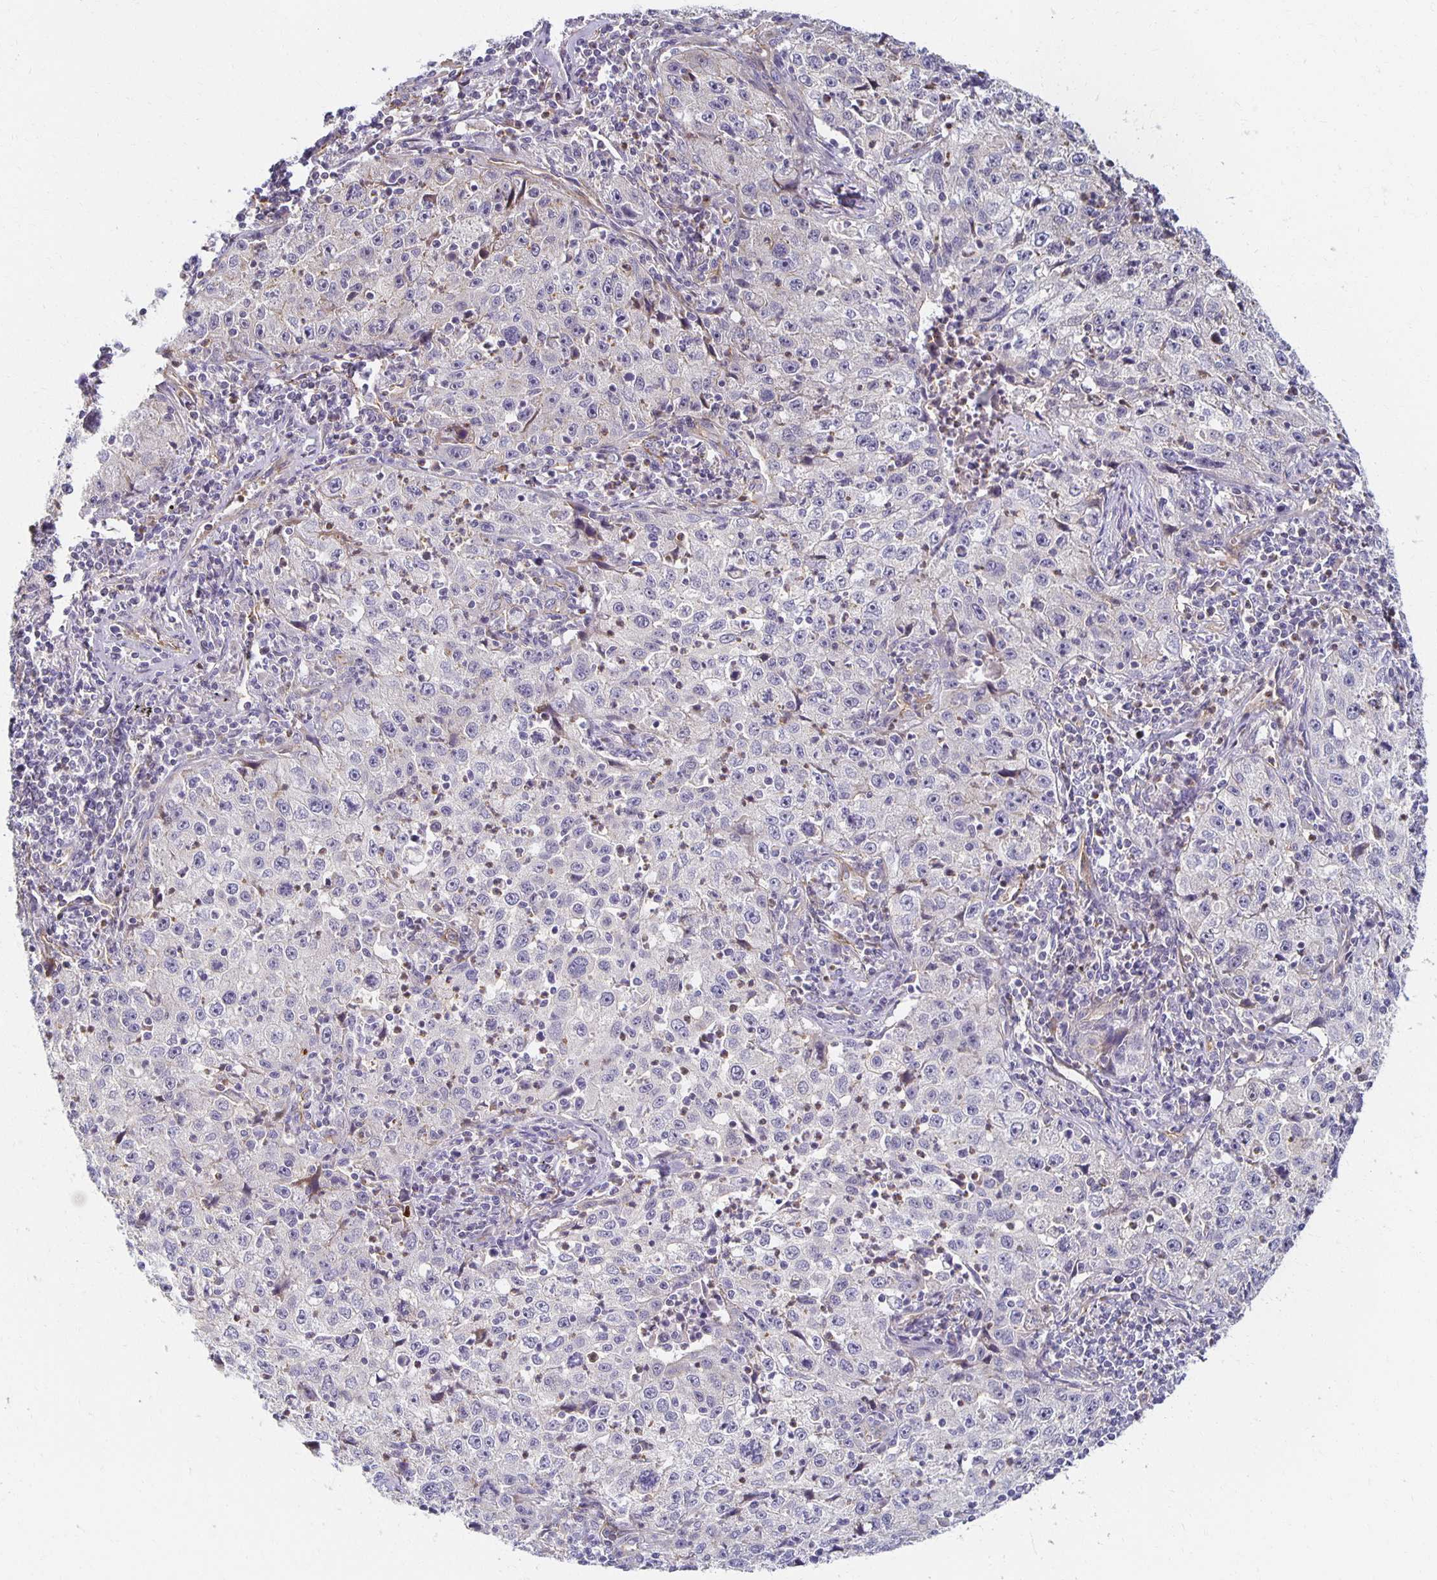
{"staining": {"intensity": "negative", "quantity": "none", "location": "none"}, "tissue": "lung cancer", "cell_type": "Tumor cells", "image_type": "cancer", "snomed": [{"axis": "morphology", "description": "Squamous cell carcinoma, NOS"}, {"axis": "topography", "description": "Lung"}], "caption": "This is an immunohistochemistry micrograph of human lung cancer (squamous cell carcinoma). There is no staining in tumor cells.", "gene": "SORL1", "patient": {"sex": "male", "age": 71}}